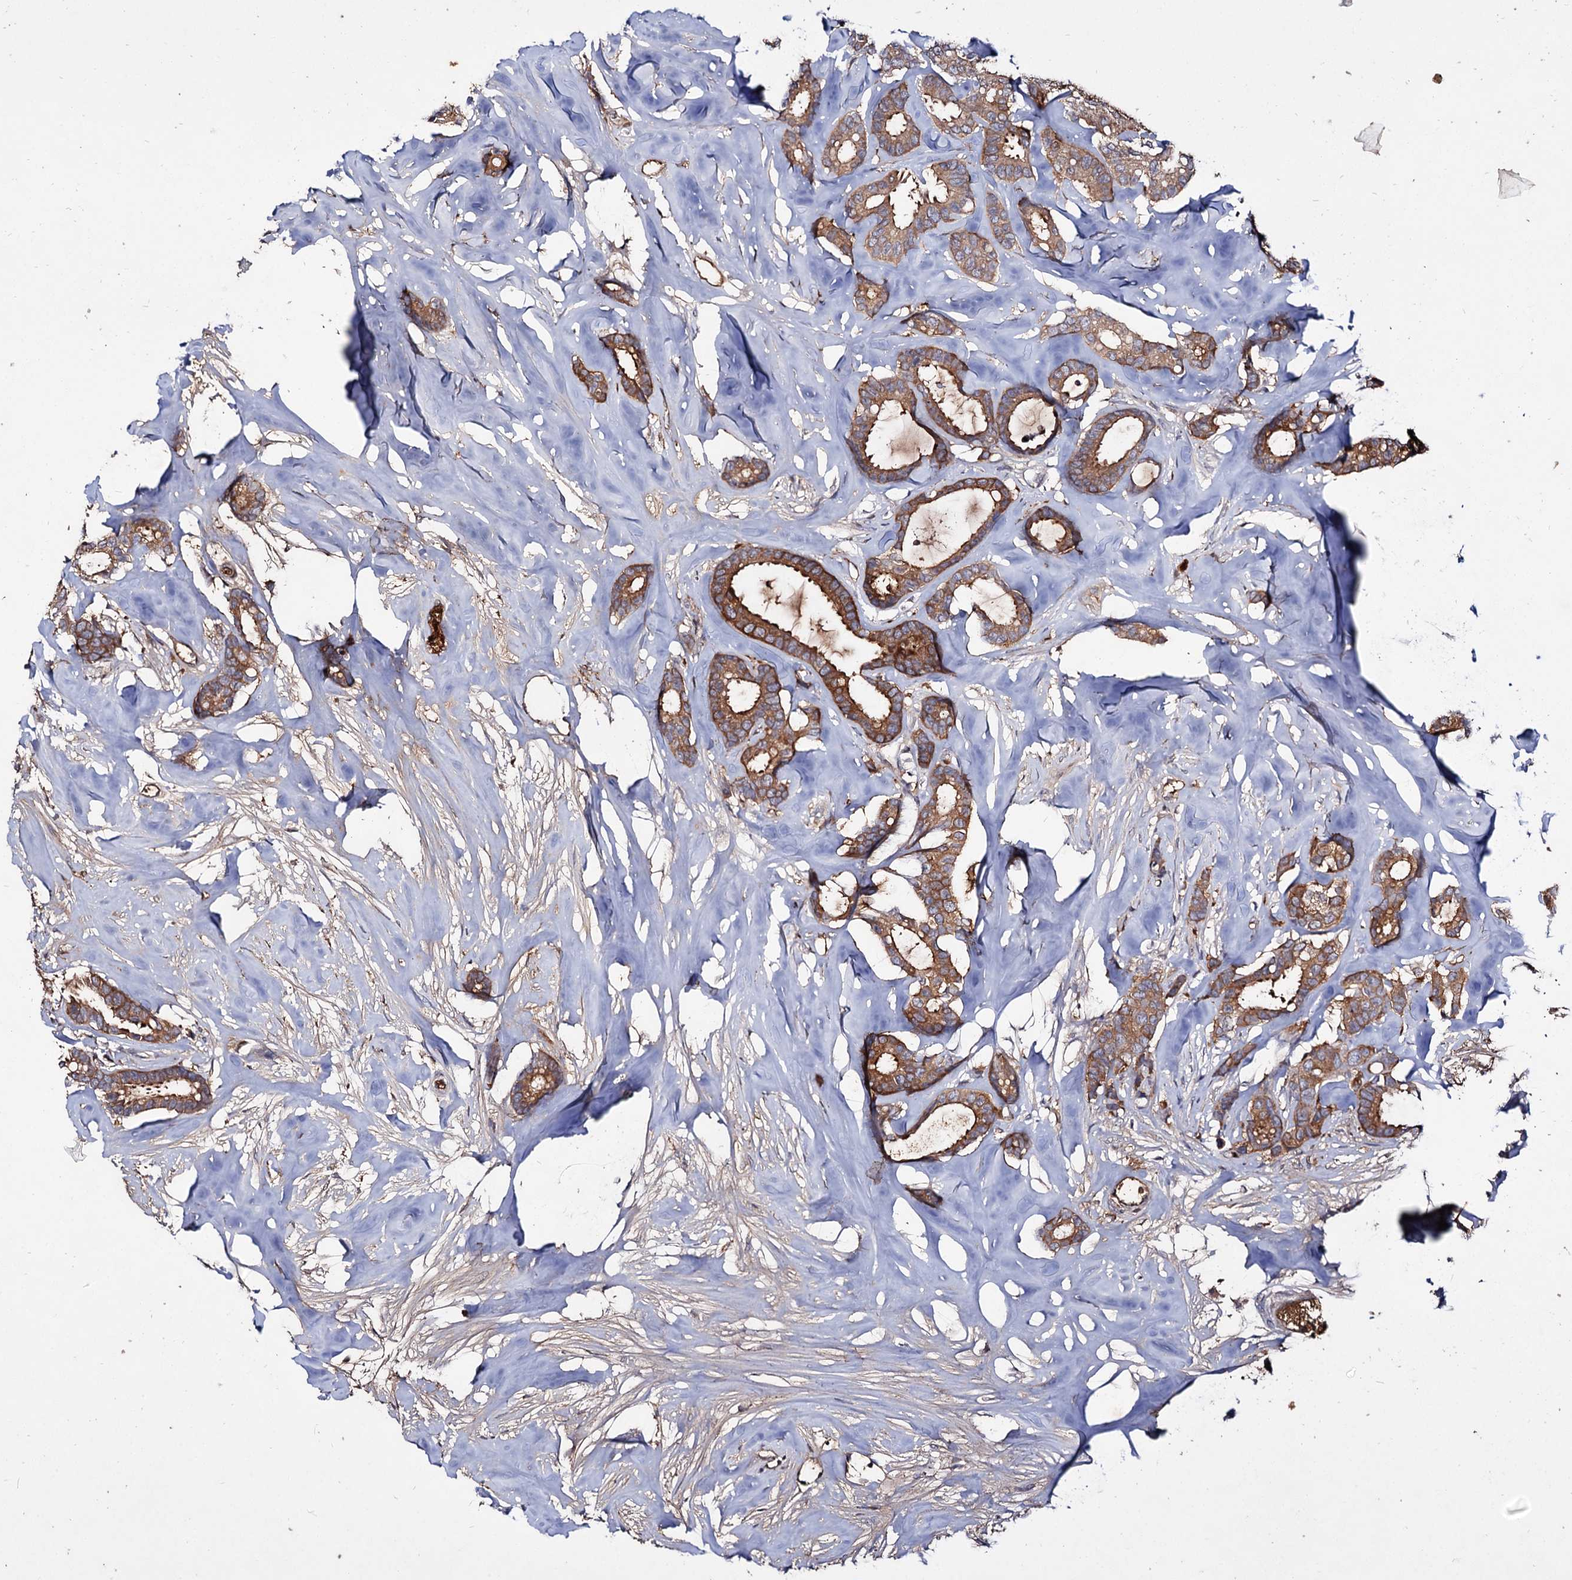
{"staining": {"intensity": "moderate", "quantity": ">75%", "location": "cytoplasmic/membranous"}, "tissue": "breast cancer", "cell_type": "Tumor cells", "image_type": "cancer", "snomed": [{"axis": "morphology", "description": "Duct carcinoma"}, {"axis": "topography", "description": "Breast"}], "caption": "Immunohistochemistry photomicrograph of neoplastic tissue: breast infiltrating ductal carcinoma stained using immunohistochemistry reveals medium levels of moderate protein expression localized specifically in the cytoplasmic/membranous of tumor cells, appearing as a cytoplasmic/membranous brown color.", "gene": "ARFIP2", "patient": {"sex": "female", "age": 87}}